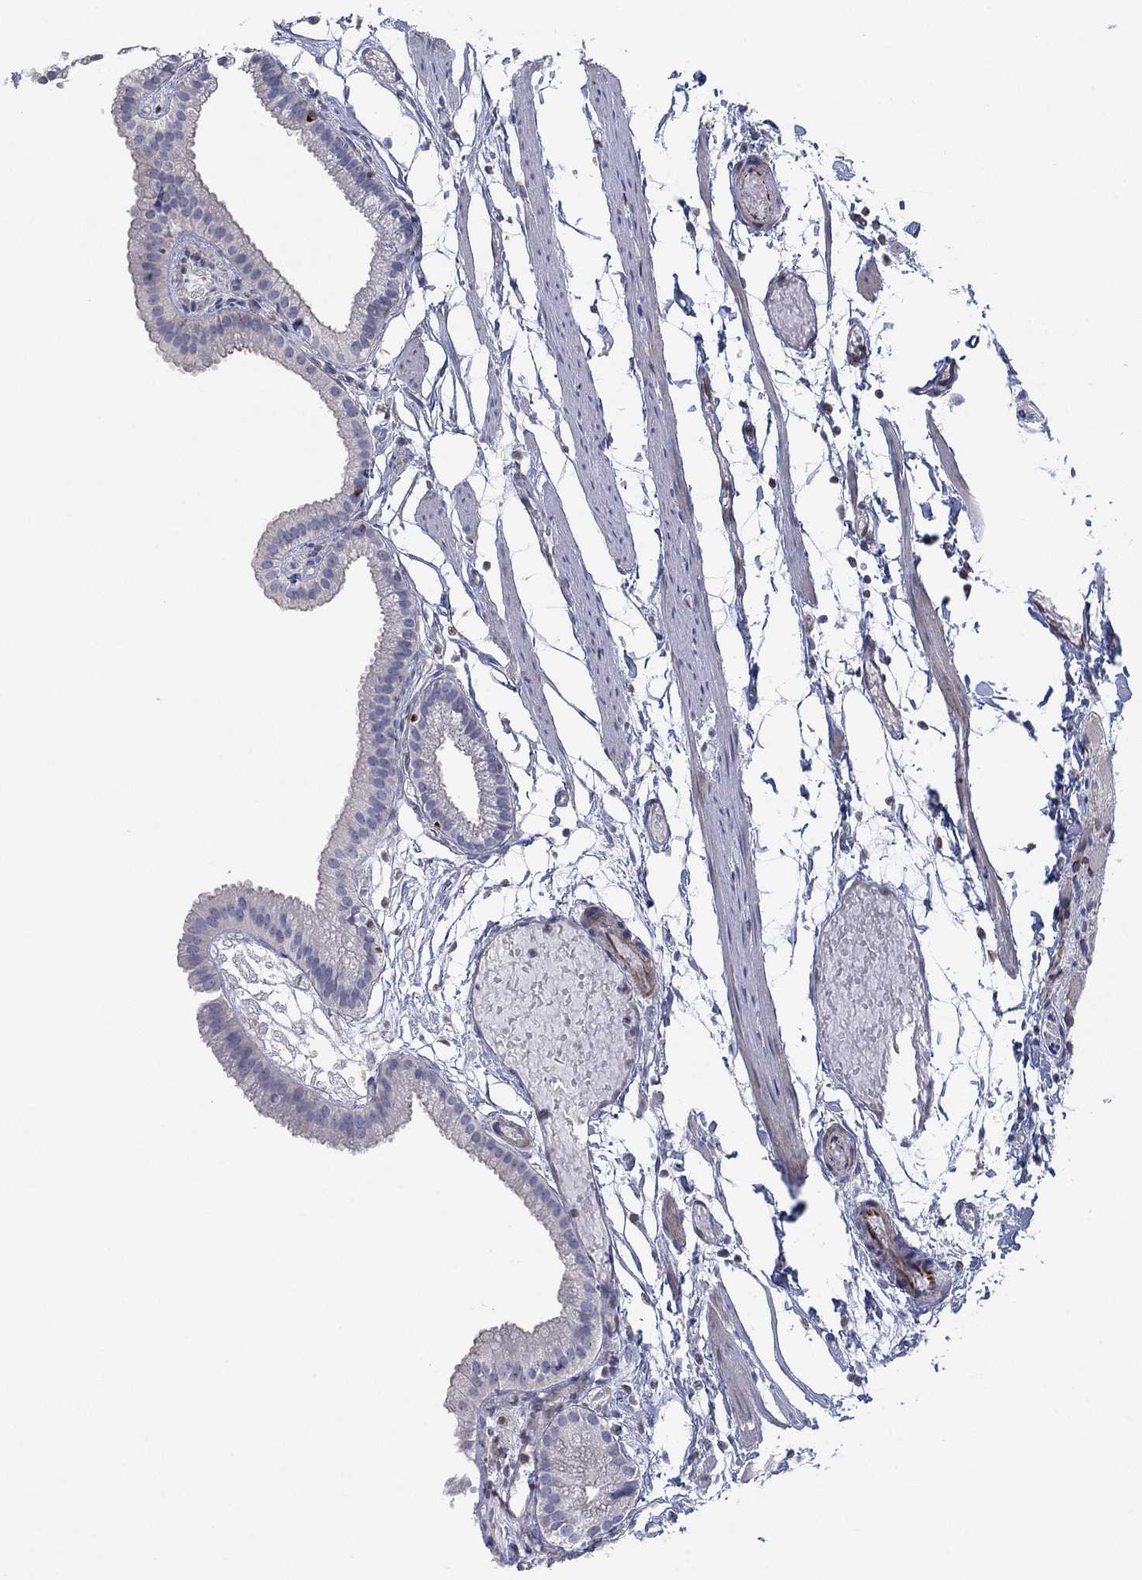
{"staining": {"intensity": "negative", "quantity": "none", "location": "none"}, "tissue": "gallbladder", "cell_type": "Glandular cells", "image_type": "normal", "snomed": [{"axis": "morphology", "description": "Normal tissue, NOS"}, {"axis": "topography", "description": "Gallbladder"}], "caption": "The immunohistochemistry (IHC) micrograph has no significant expression in glandular cells of gallbladder.", "gene": "FLI1", "patient": {"sex": "female", "age": 45}}